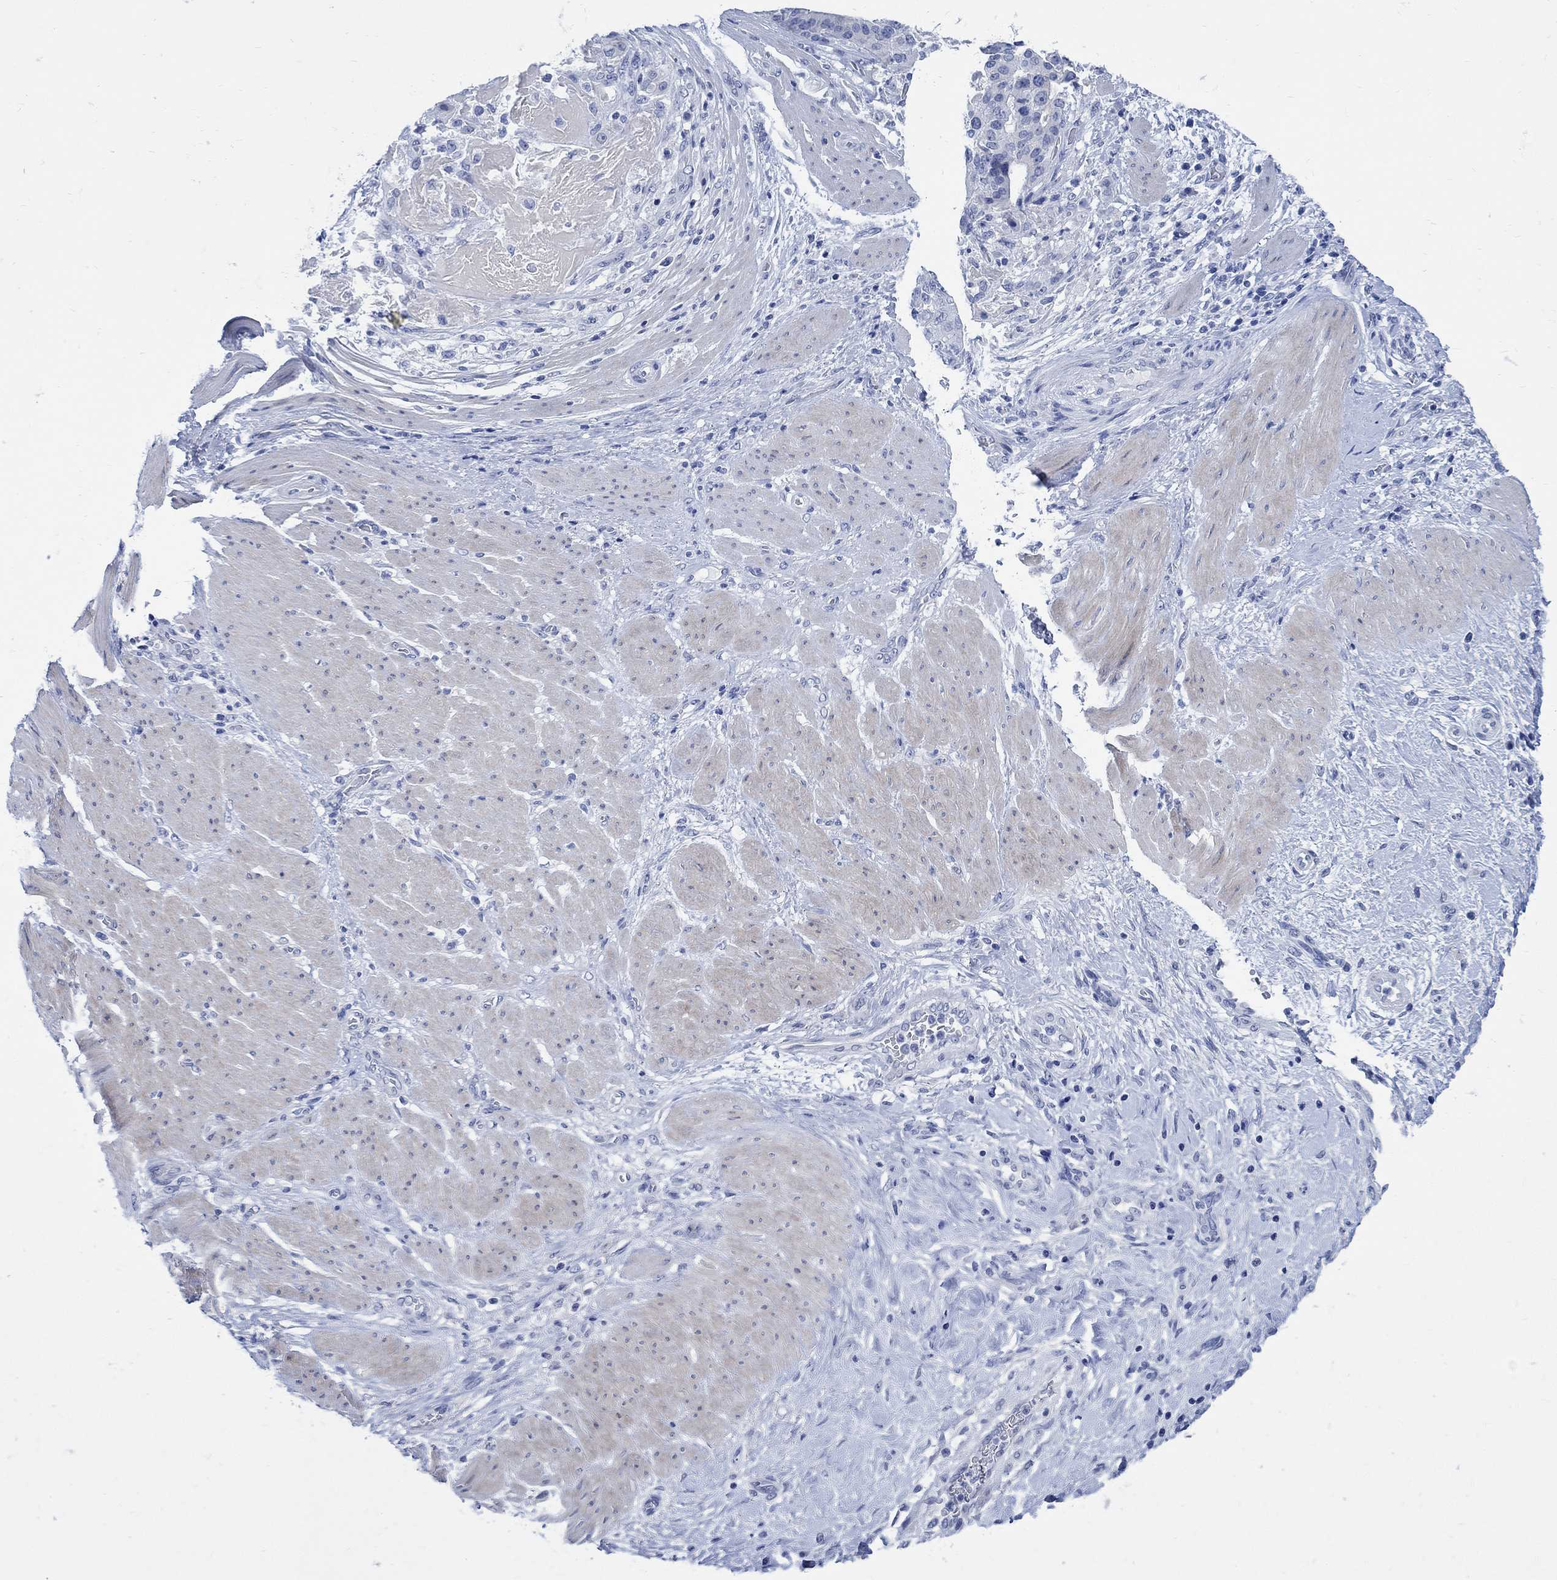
{"staining": {"intensity": "negative", "quantity": "none", "location": "none"}, "tissue": "stomach cancer", "cell_type": "Tumor cells", "image_type": "cancer", "snomed": [{"axis": "morphology", "description": "Adenocarcinoma, NOS"}, {"axis": "topography", "description": "Stomach"}], "caption": "Immunohistochemistry (IHC) of adenocarcinoma (stomach) shows no staining in tumor cells.", "gene": "CAMK2N1", "patient": {"sex": "male", "age": 48}}